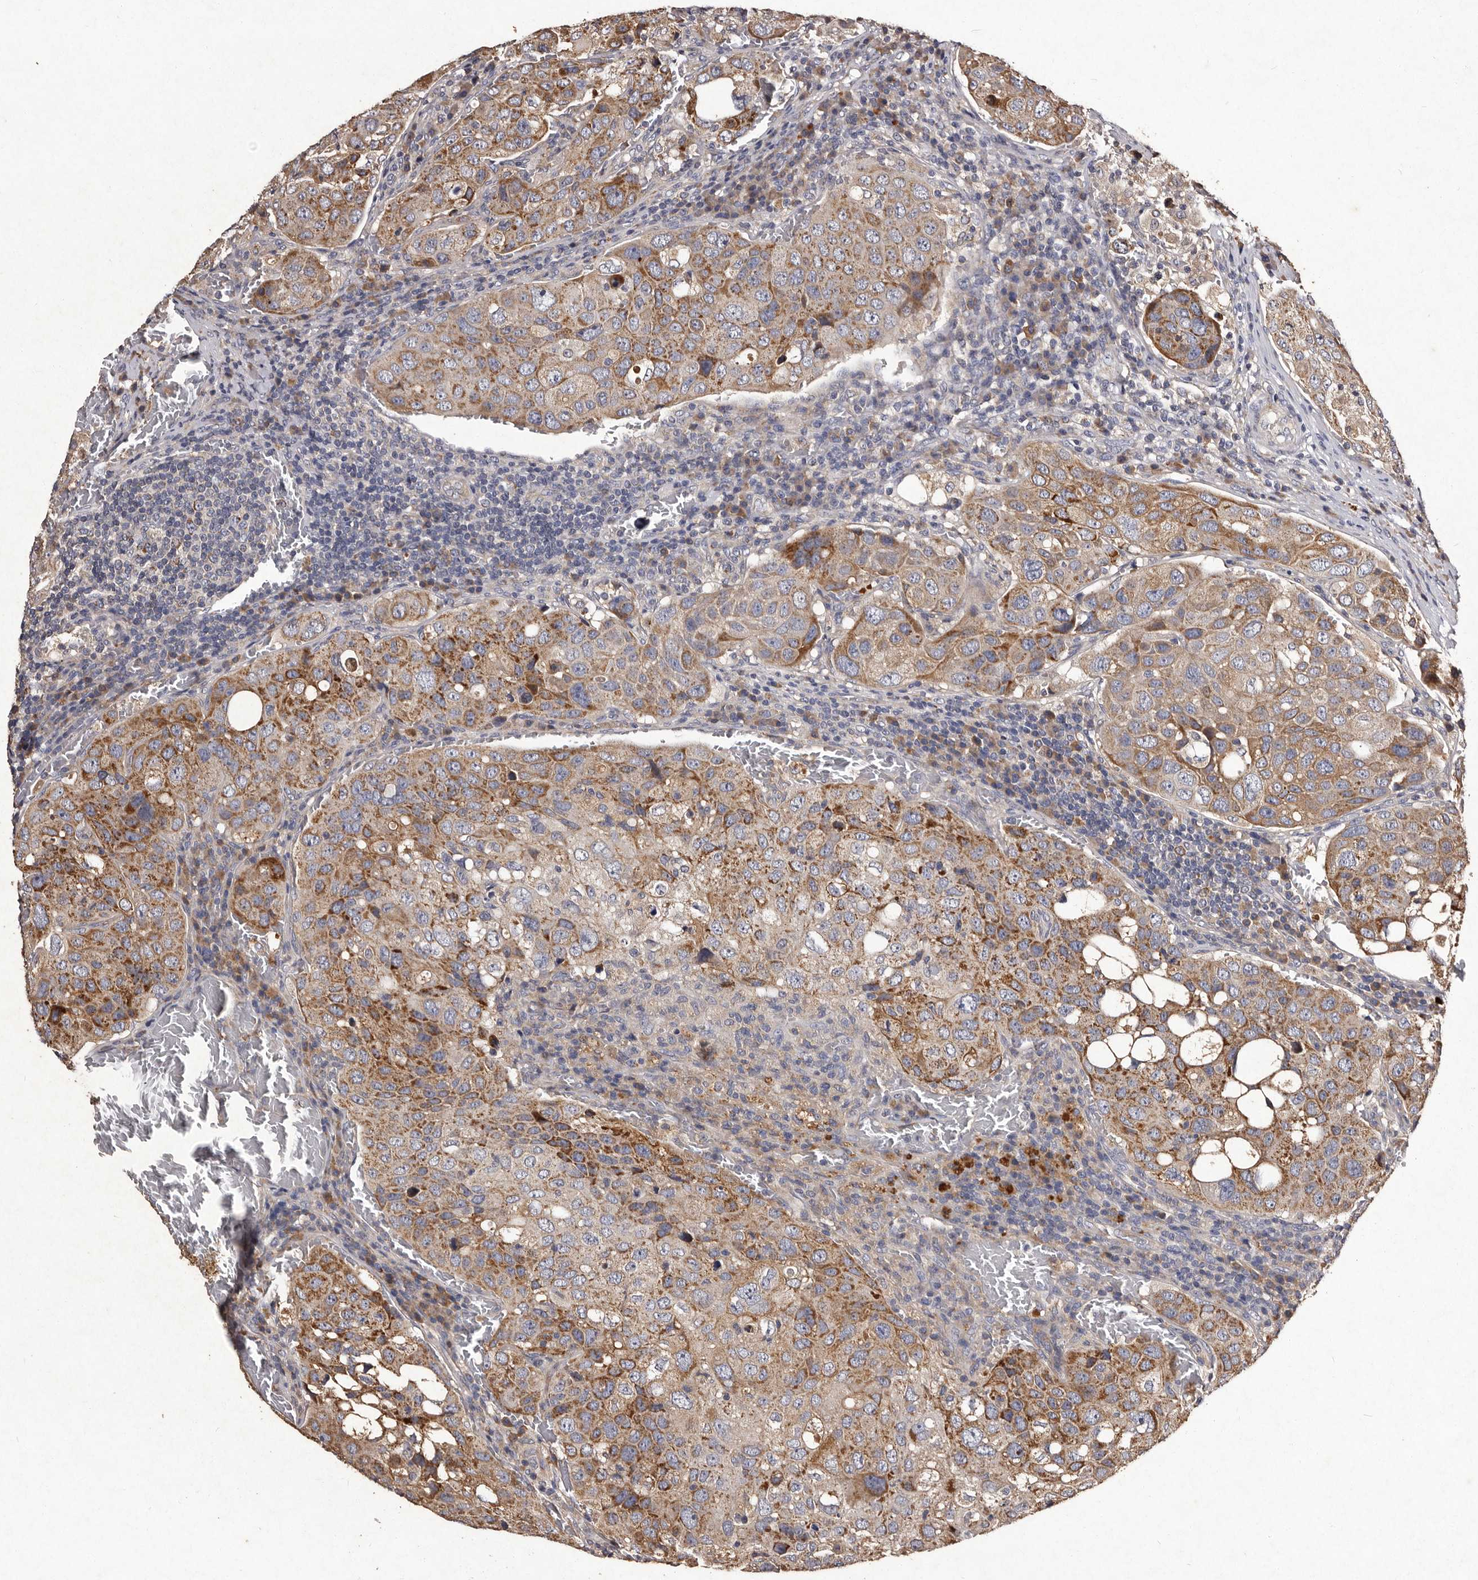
{"staining": {"intensity": "moderate", "quantity": ">75%", "location": "cytoplasmic/membranous"}, "tissue": "urothelial cancer", "cell_type": "Tumor cells", "image_type": "cancer", "snomed": [{"axis": "morphology", "description": "Urothelial carcinoma, High grade"}, {"axis": "topography", "description": "Lymph node"}, {"axis": "topography", "description": "Urinary bladder"}], "caption": "Protein staining of high-grade urothelial carcinoma tissue exhibits moderate cytoplasmic/membranous positivity in approximately >75% of tumor cells.", "gene": "TFB1M", "patient": {"sex": "male", "age": 51}}